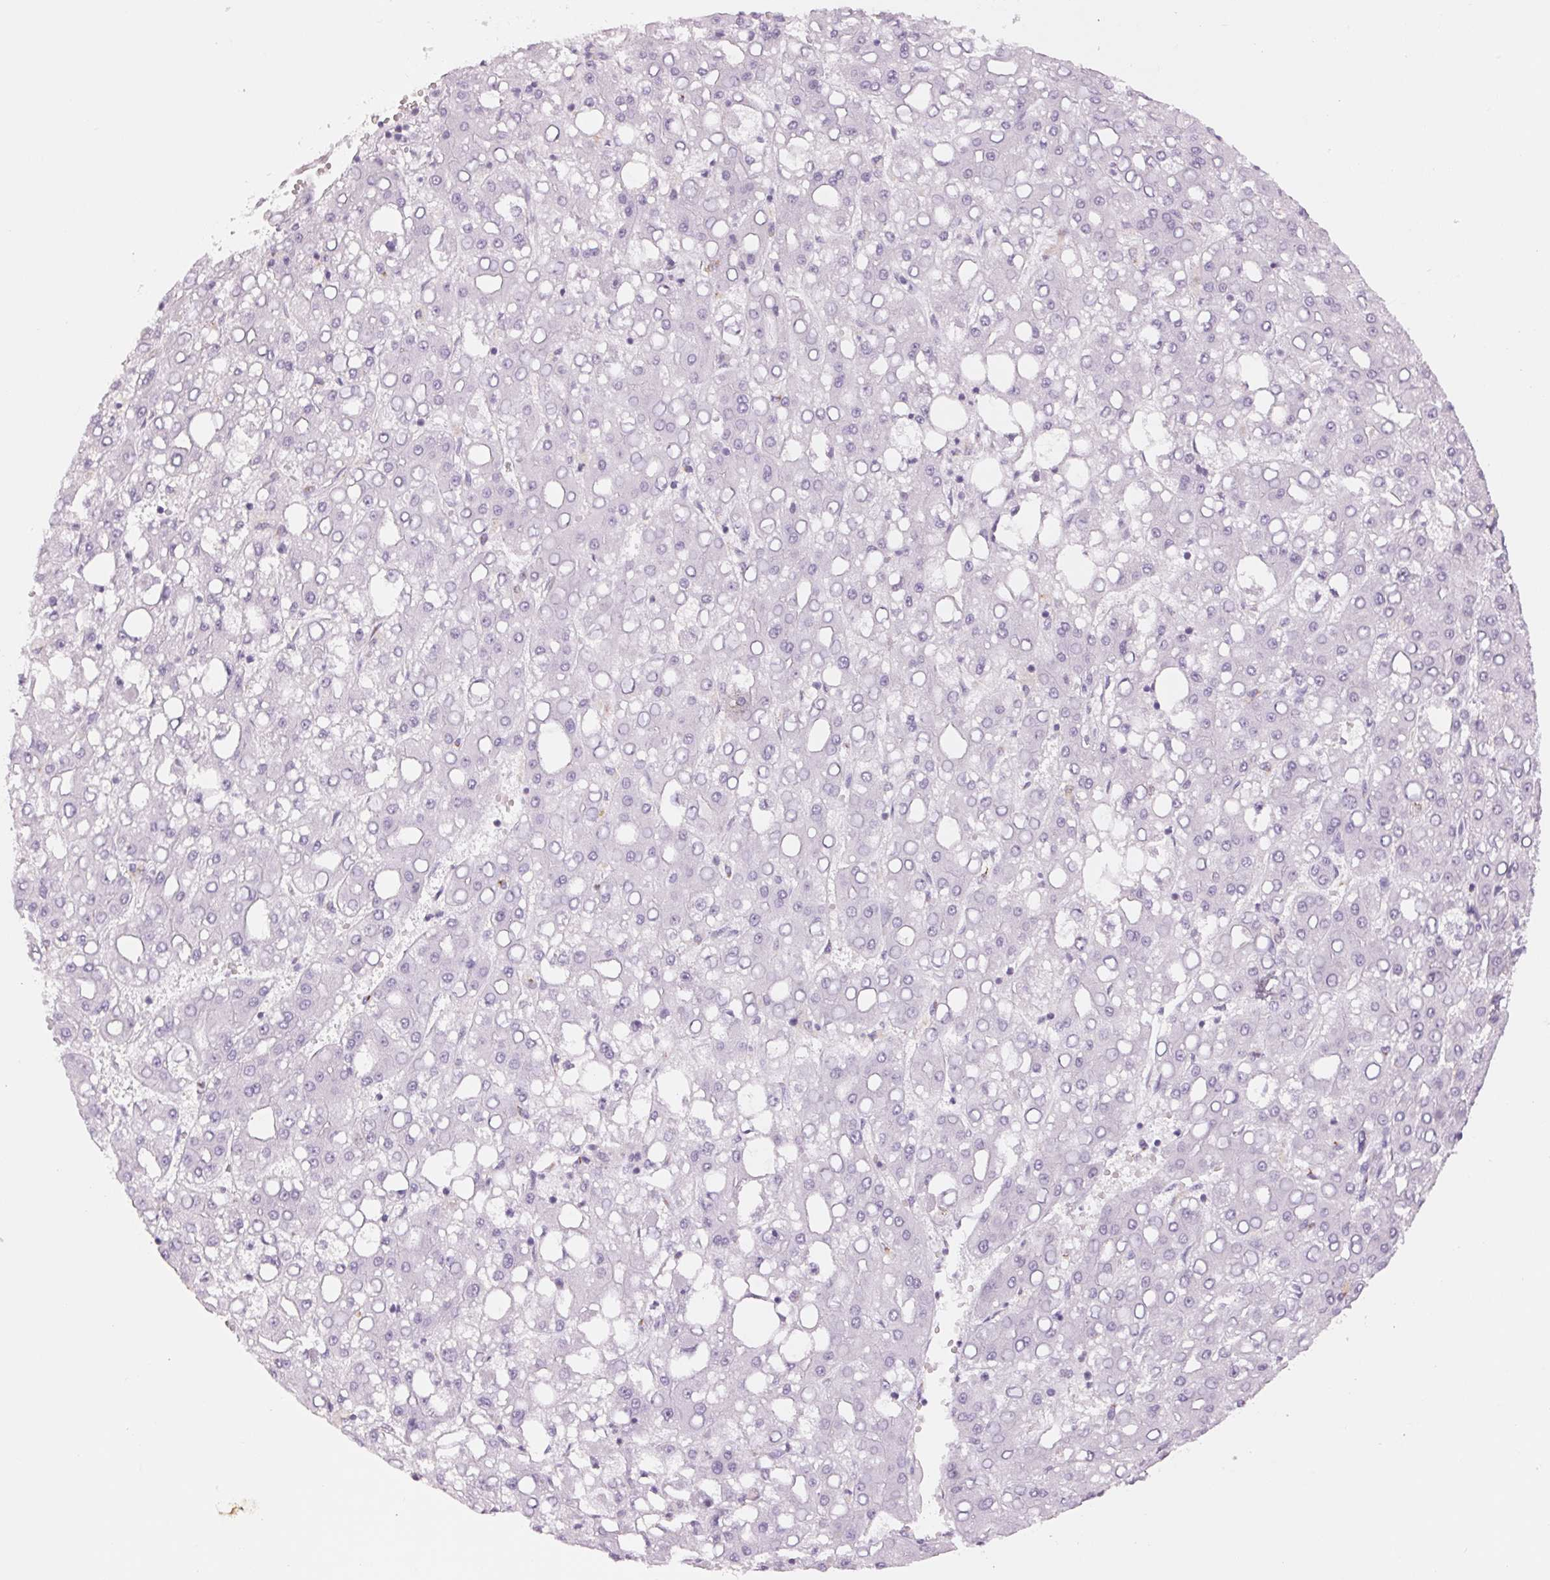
{"staining": {"intensity": "negative", "quantity": "none", "location": "none"}, "tissue": "liver cancer", "cell_type": "Tumor cells", "image_type": "cancer", "snomed": [{"axis": "morphology", "description": "Carcinoma, Hepatocellular, NOS"}, {"axis": "topography", "description": "Liver"}], "caption": "Liver hepatocellular carcinoma stained for a protein using IHC demonstrates no positivity tumor cells.", "gene": "GALNT7", "patient": {"sex": "male", "age": 65}}